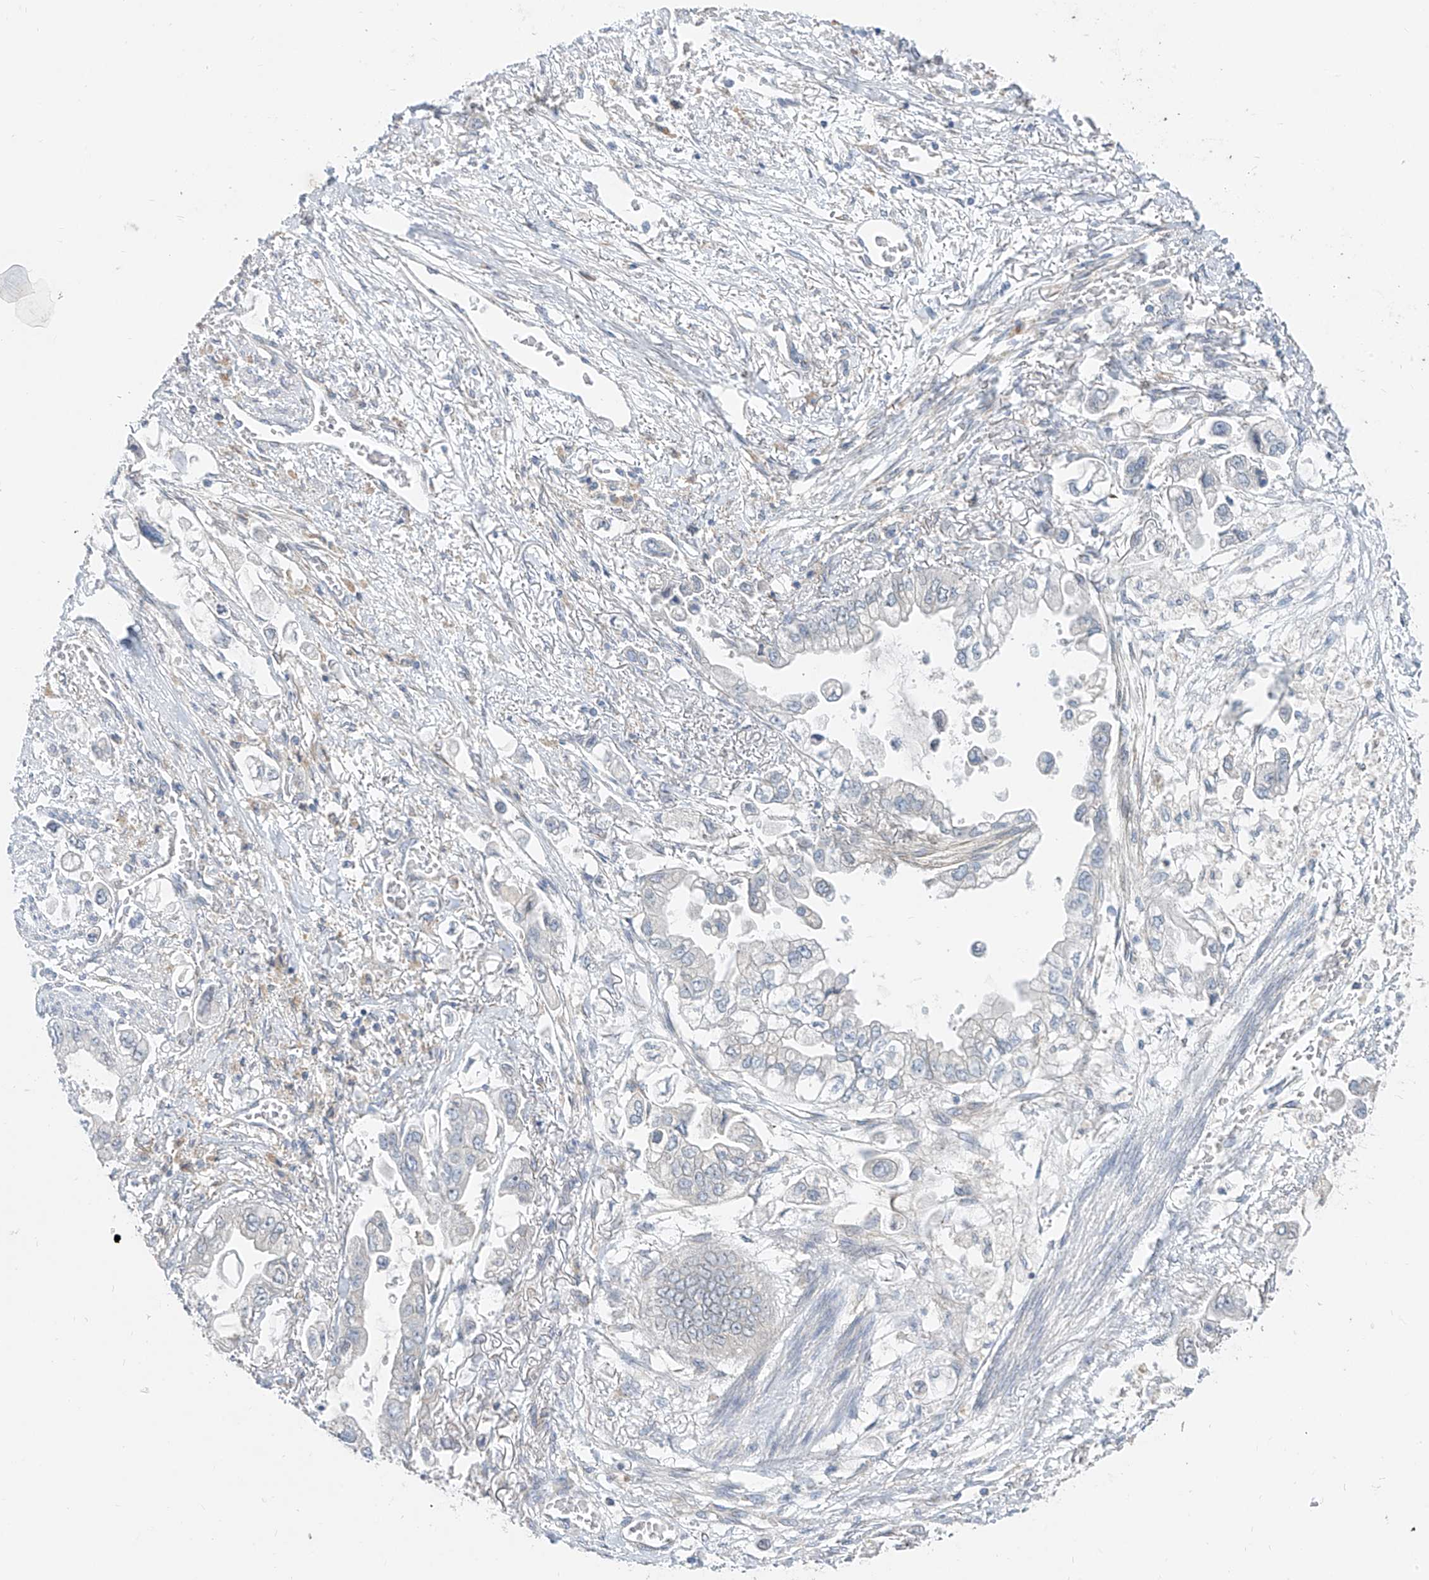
{"staining": {"intensity": "negative", "quantity": "none", "location": "none"}, "tissue": "stomach cancer", "cell_type": "Tumor cells", "image_type": "cancer", "snomed": [{"axis": "morphology", "description": "Adenocarcinoma, NOS"}, {"axis": "topography", "description": "Stomach"}], "caption": "Tumor cells show no significant protein expression in stomach cancer (adenocarcinoma).", "gene": "KRTAP25-1", "patient": {"sex": "male", "age": 62}}